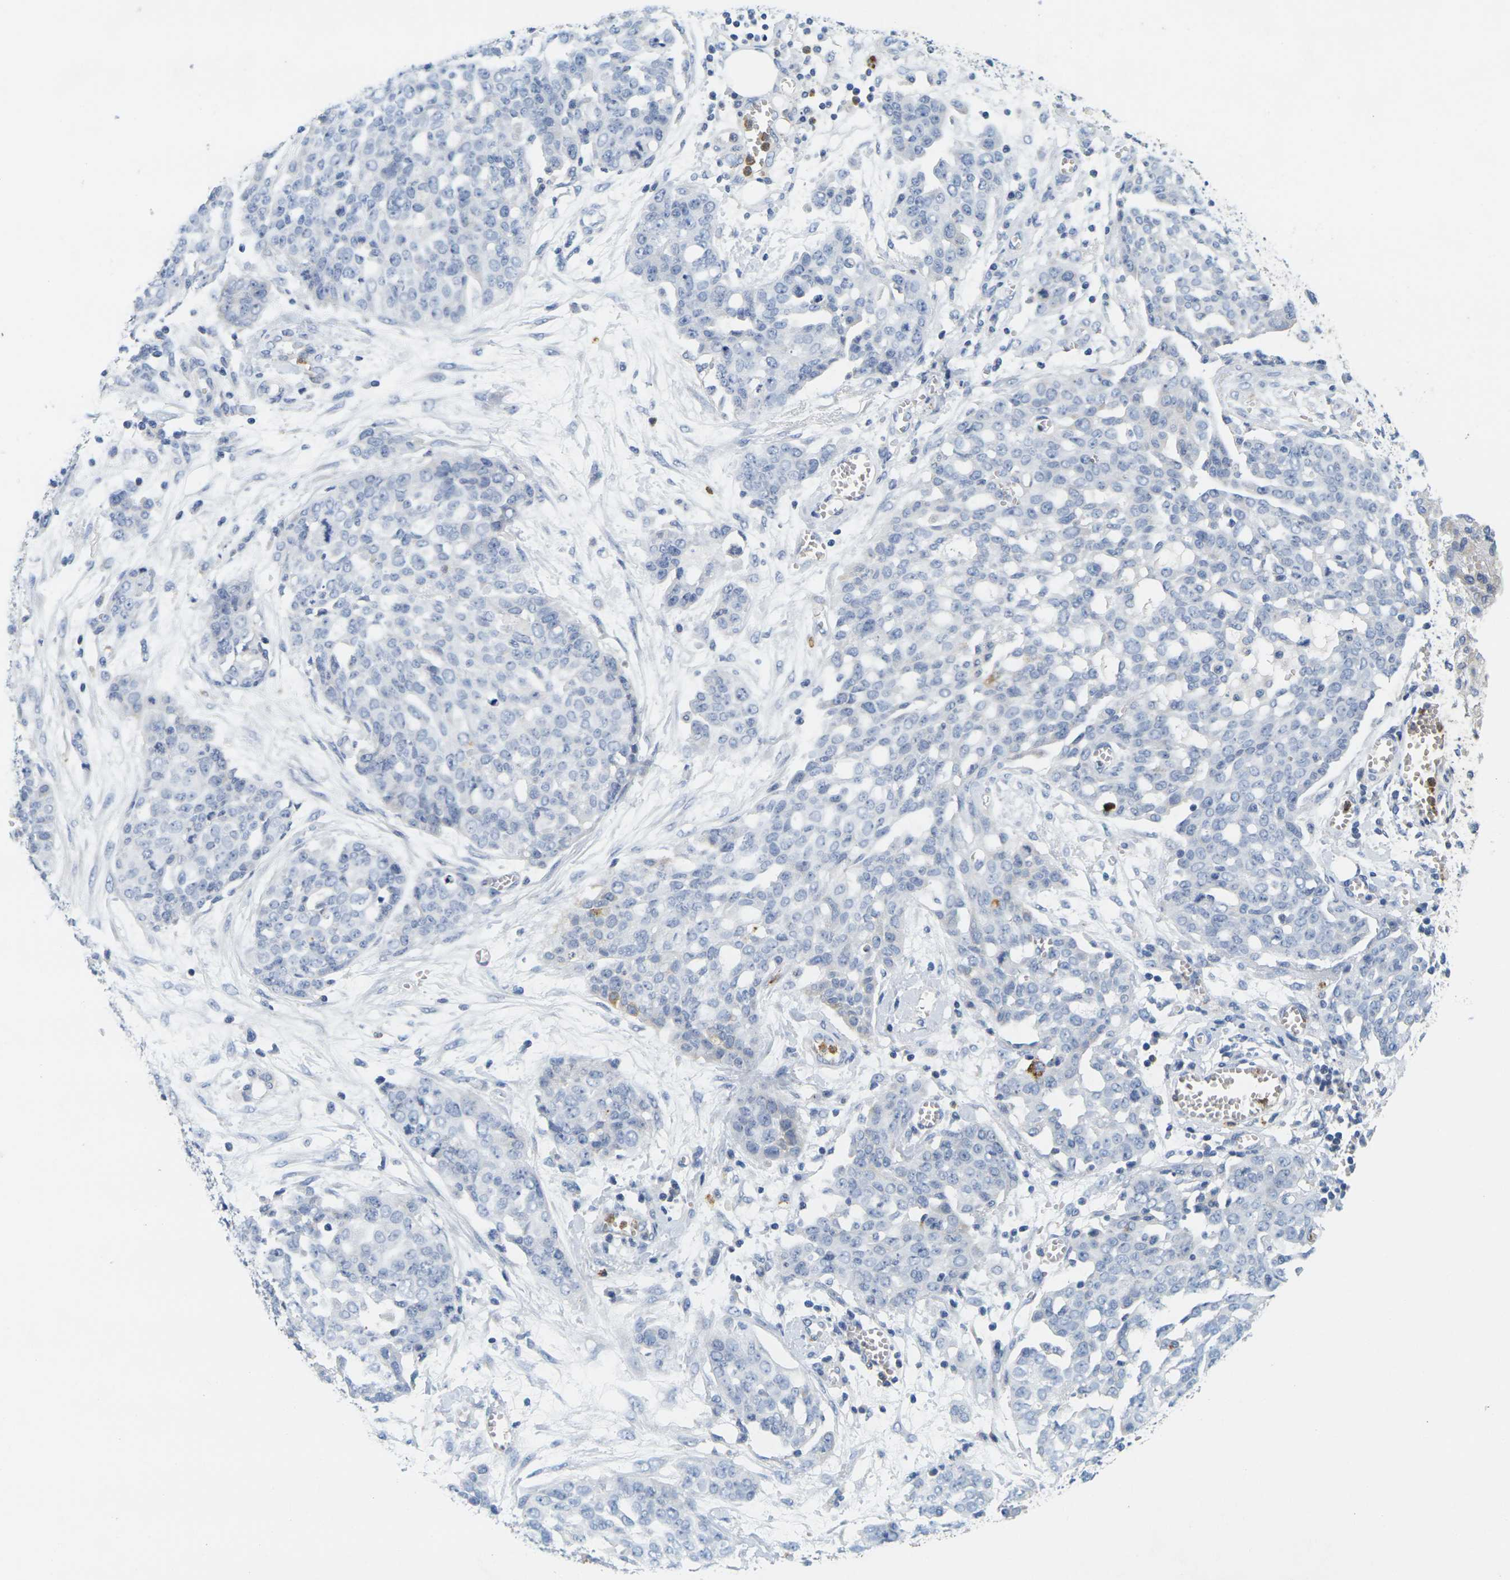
{"staining": {"intensity": "negative", "quantity": "none", "location": "none"}, "tissue": "ovarian cancer", "cell_type": "Tumor cells", "image_type": "cancer", "snomed": [{"axis": "morphology", "description": "Cystadenocarcinoma, serous, NOS"}, {"axis": "topography", "description": "Soft tissue"}, {"axis": "topography", "description": "Ovary"}], "caption": "Photomicrograph shows no significant protein staining in tumor cells of ovarian cancer.", "gene": "KLK5", "patient": {"sex": "female", "age": 57}}